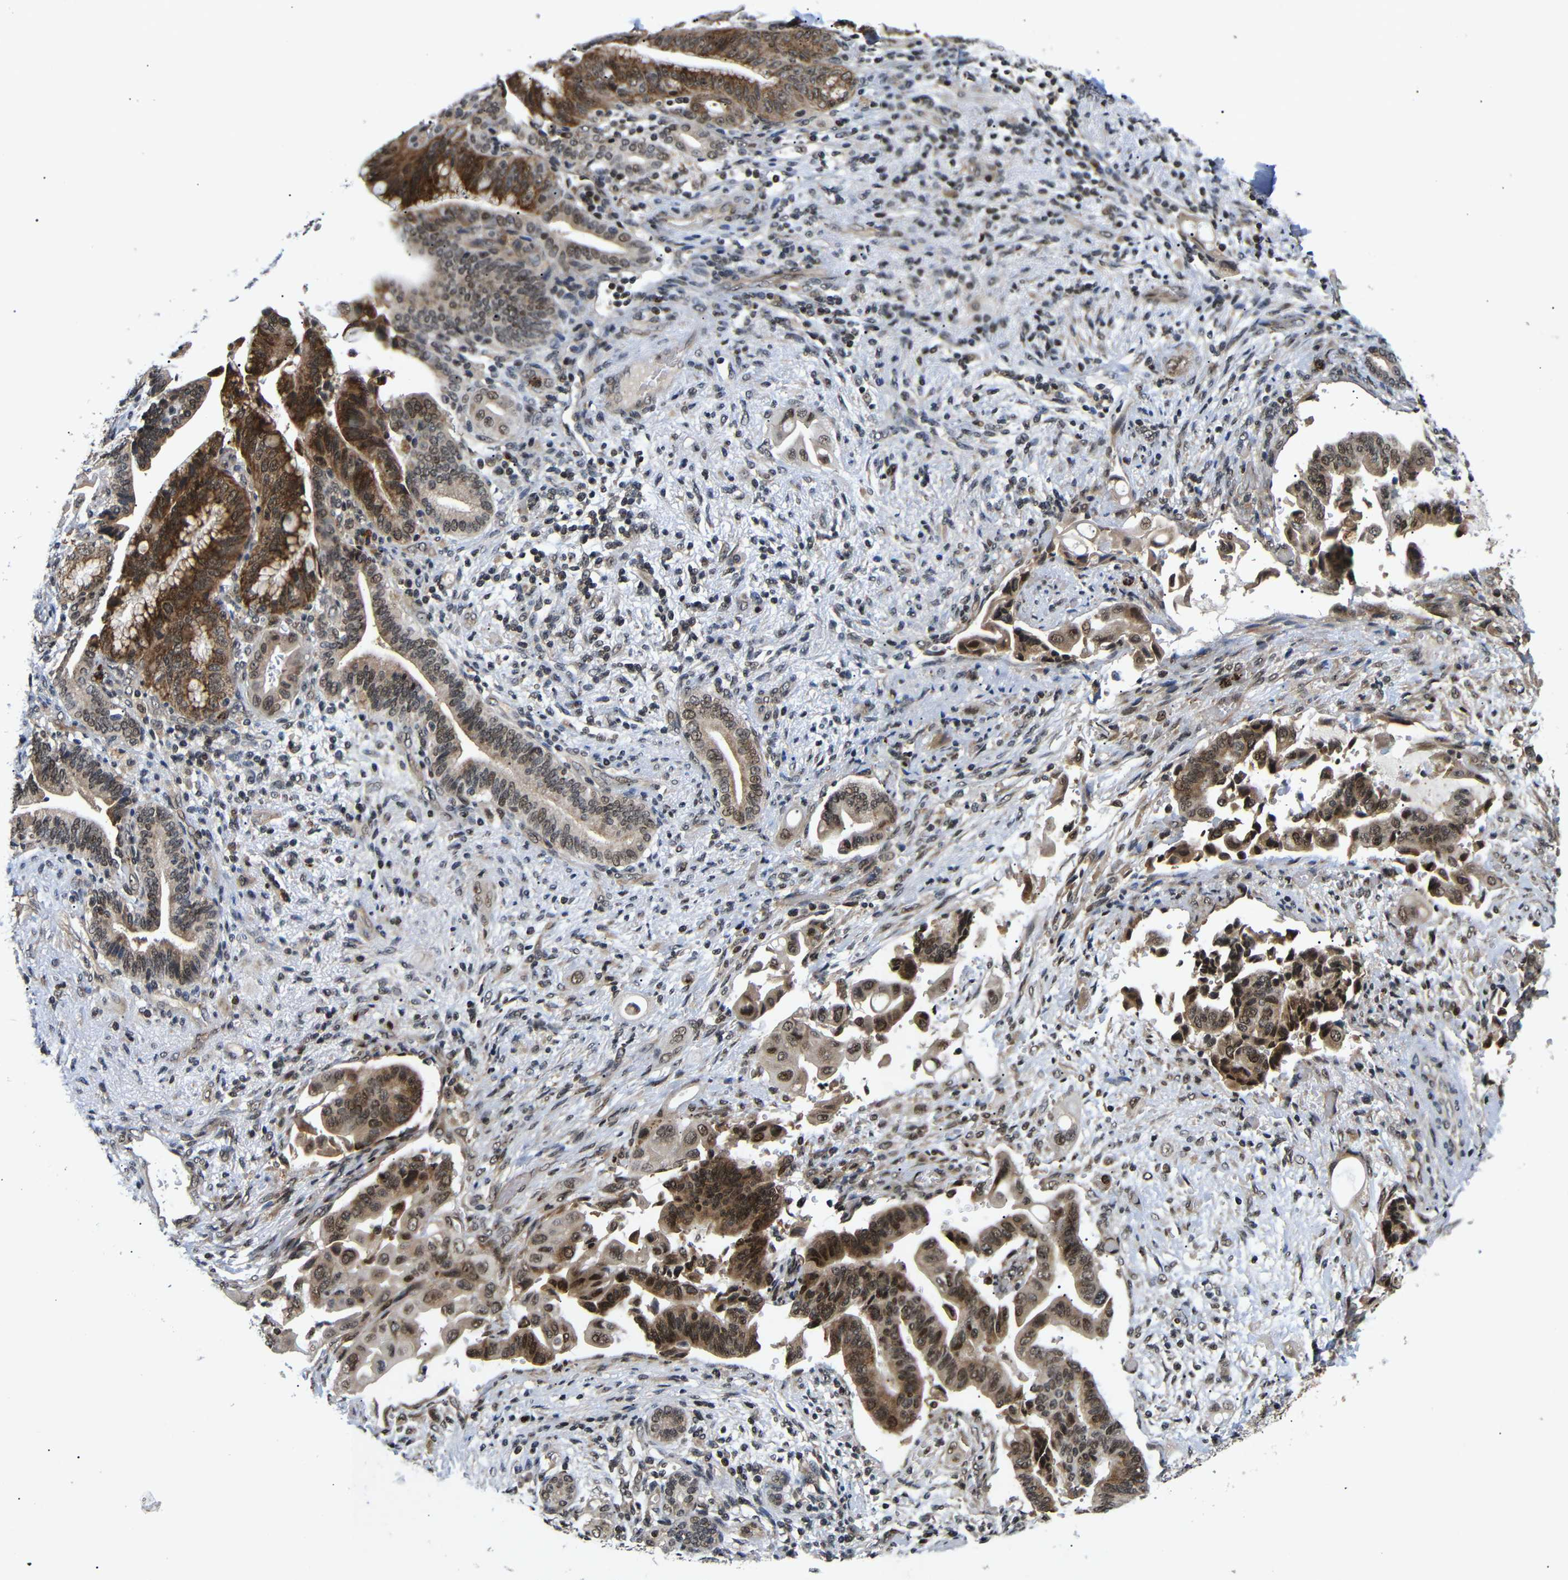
{"staining": {"intensity": "strong", "quantity": ">75%", "location": "cytoplasmic/membranous,nuclear"}, "tissue": "liver cancer", "cell_type": "Tumor cells", "image_type": "cancer", "snomed": [{"axis": "morphology", "description": "Cholangiocarcinoma"}, {"axis": "topography", "description": "Liver"}], "caption": "A micrograph of human cholangiocarcinoma (liver) stained for a protein reveals strong cytoplasmic/membranous and nuclear brown staining in tumor cells. (DAB IHC, brown staining for protein, blue staining for nuclei).", "gene": "KIF23", "patient": {"sex": "female", "age": 61}}